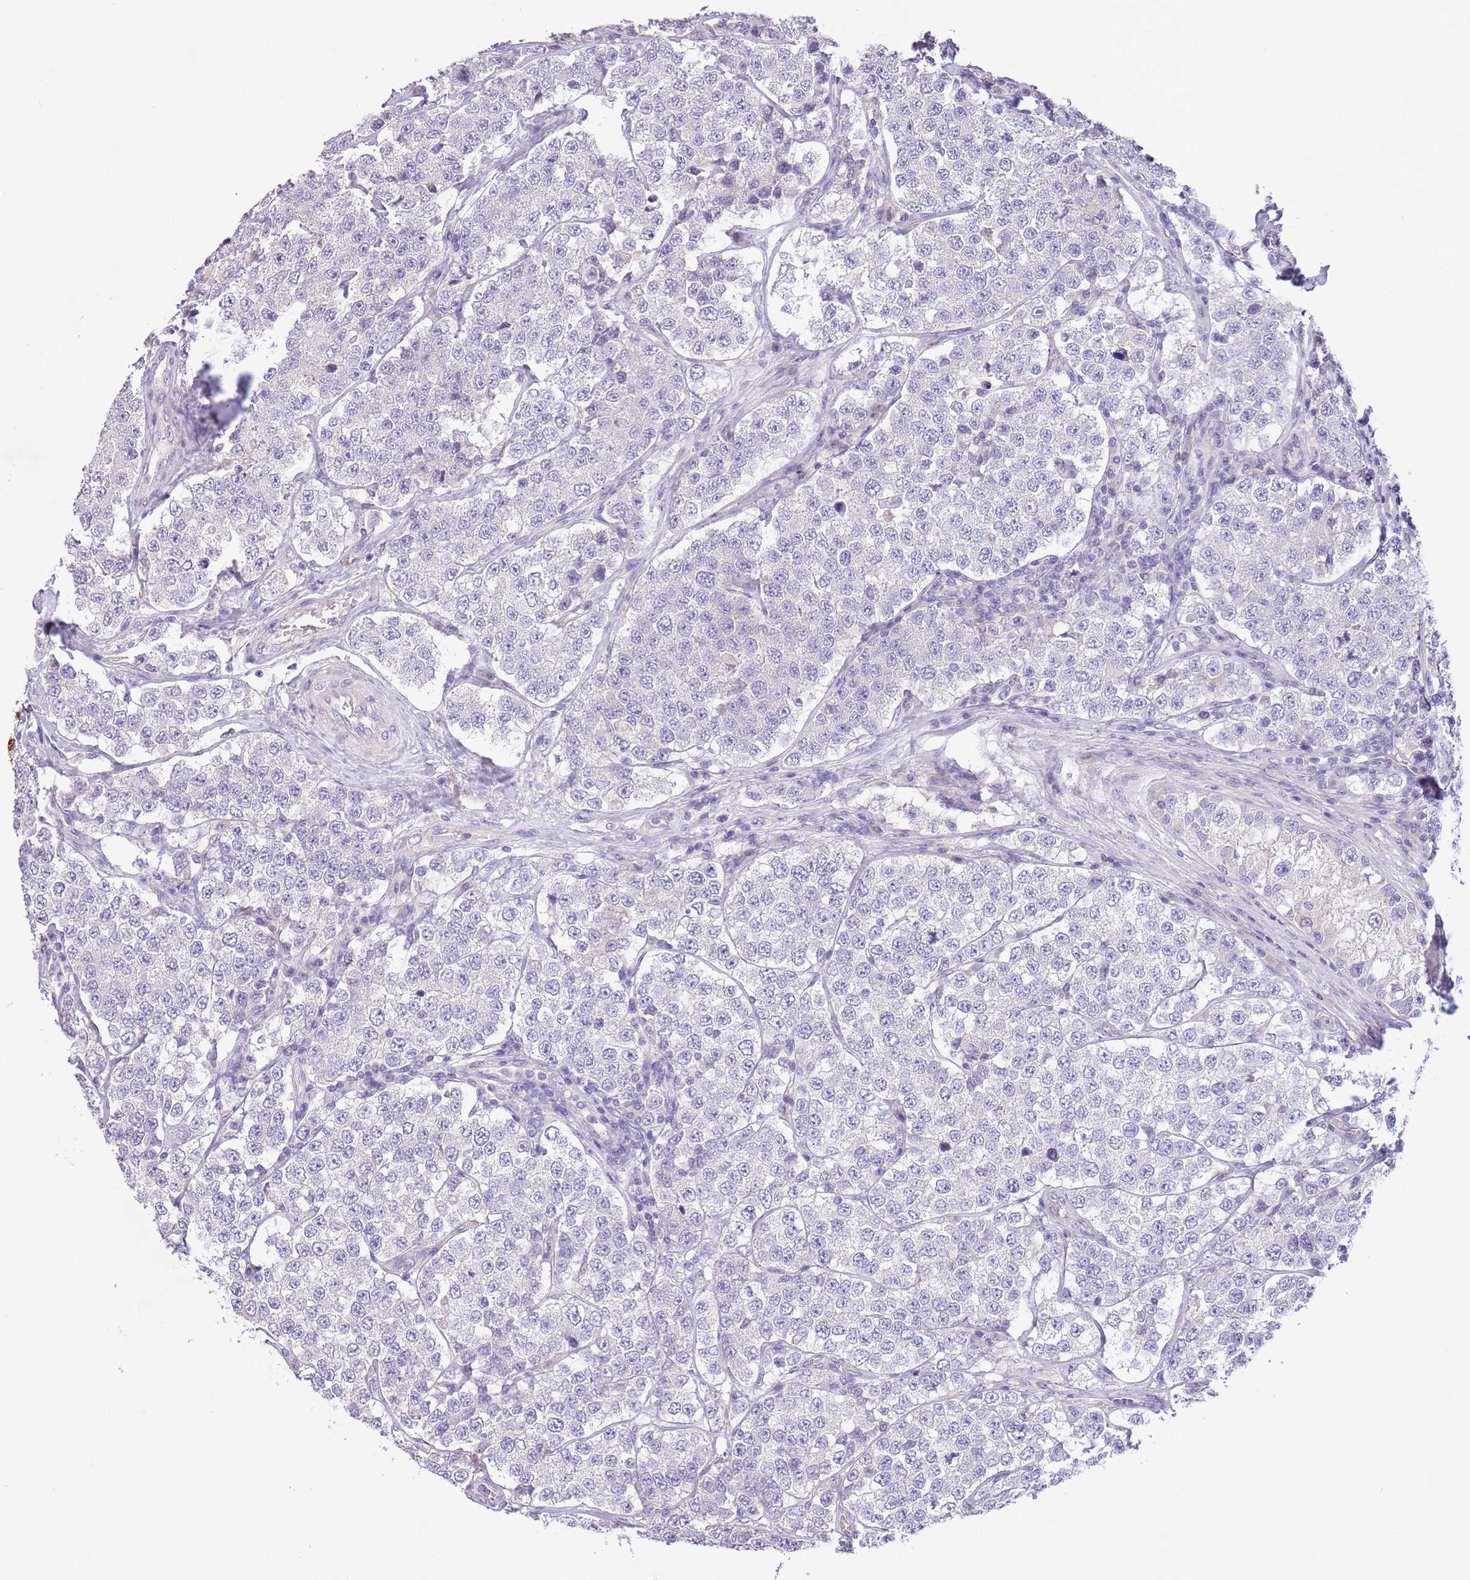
{"staining": {"intensity": "negative", "quantity": "none", "location": "none"}, "tissue": "testis cancer", "cell_type": "Tumor cells", "image_type": "cancer", "snomed": [{"axis": "morphology", "description": "Seminoma, NOS"}, {"axis": "topography", "description": "Testis"}], "caption": "Immunohistochemistry of seminoma (testis) reveals no expression in tumor cells.", "gene": "ZNF658", "patient": {"sex": "male", "age": 34}}